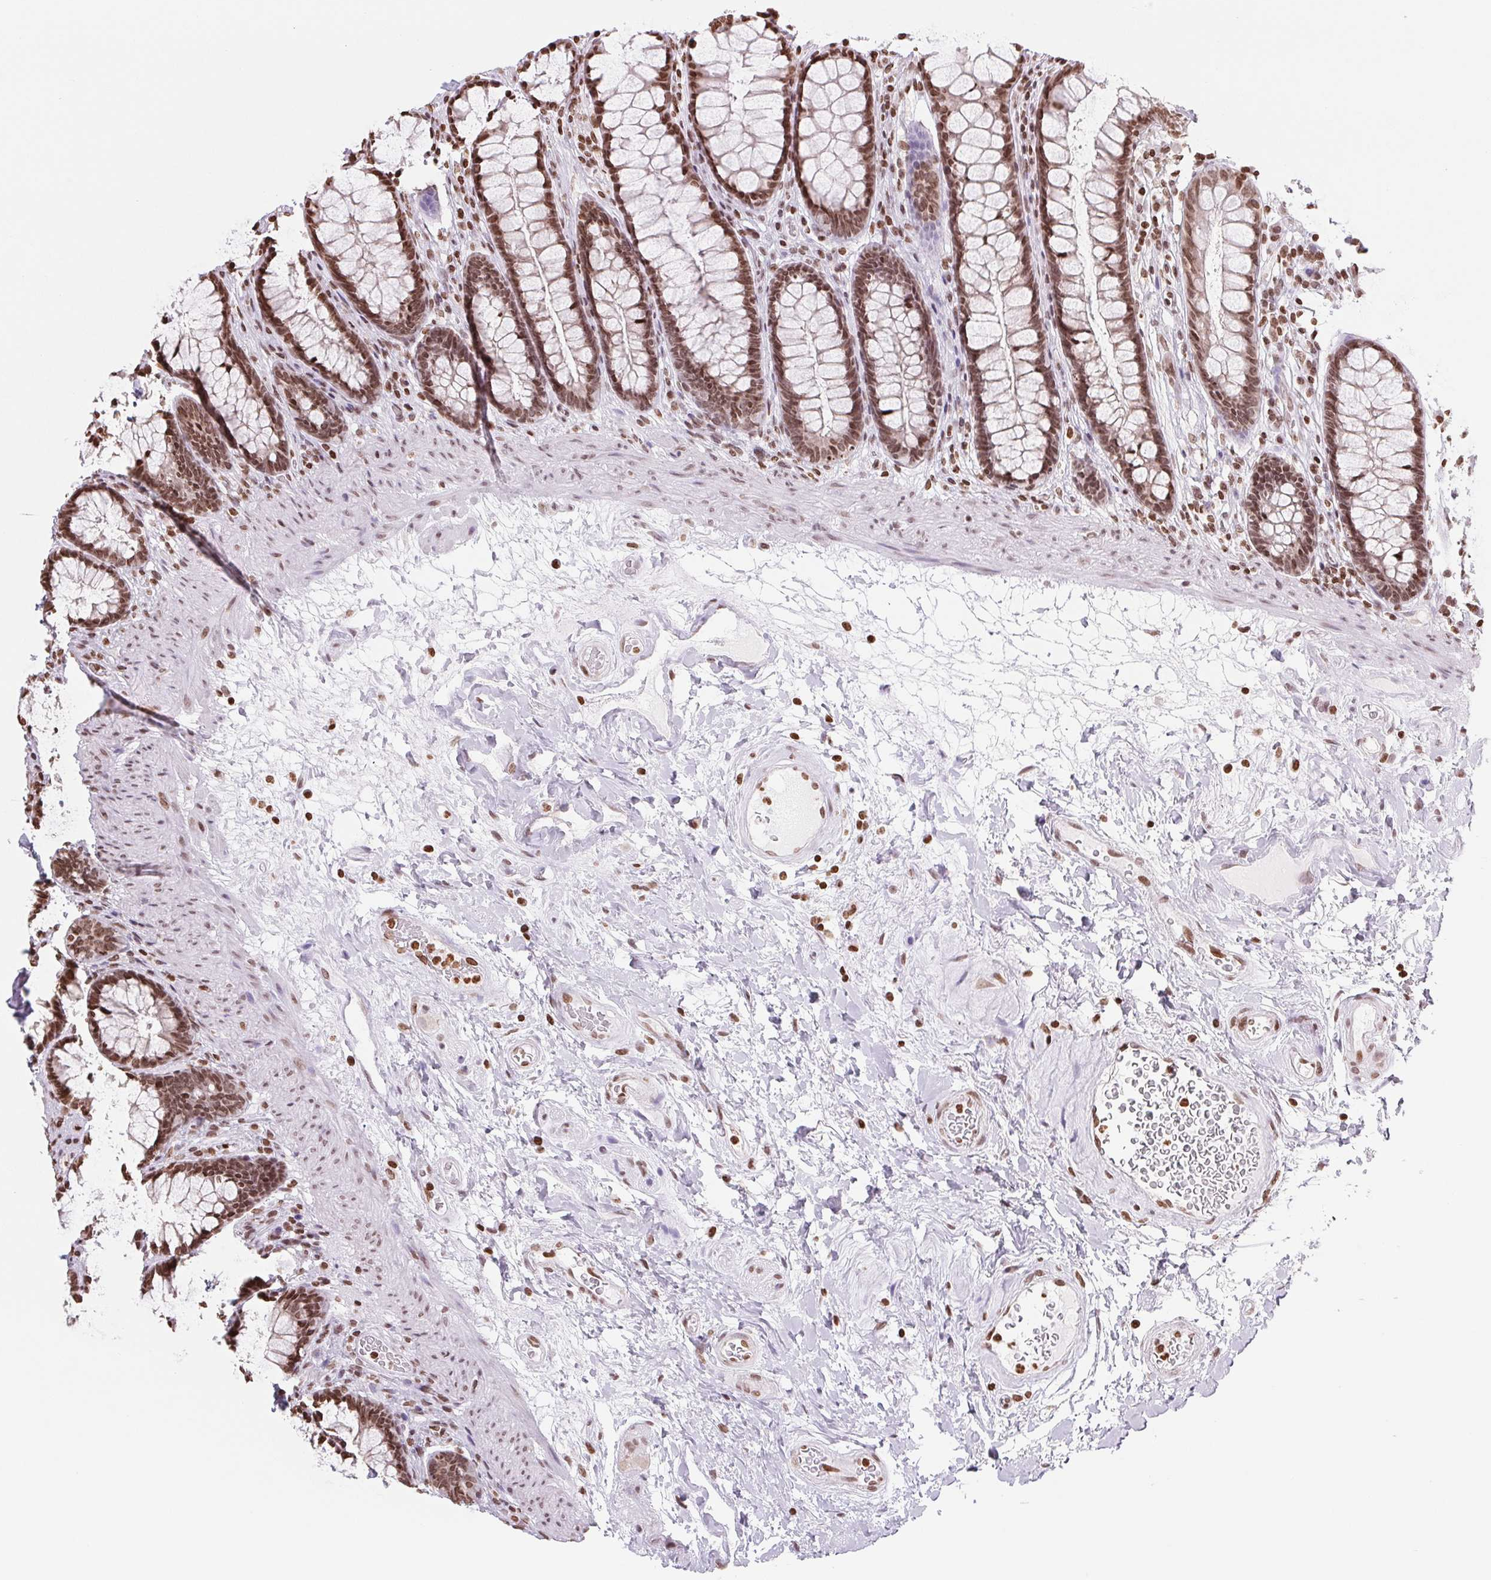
{"staining": {"intensity": "moderate", "quantity": ">75%", "location": "nuclear"}, "tissue": "rectum", "cell_type": "Glandular cells", "image_type": "normal", "snomed": [{"axis": "morphology", "description": "Normal tissue, NOS"}, {"axis": "topography", "description": "Rectum"}], "caption": "This is a photomicrograph of immunohistochemistry (IHC) staining of normal rectum, which shows moderate positivity in the nuclear of glandular cells.", "gene": "SMIM12", "patient": {"sex": "male", "age": 72}}